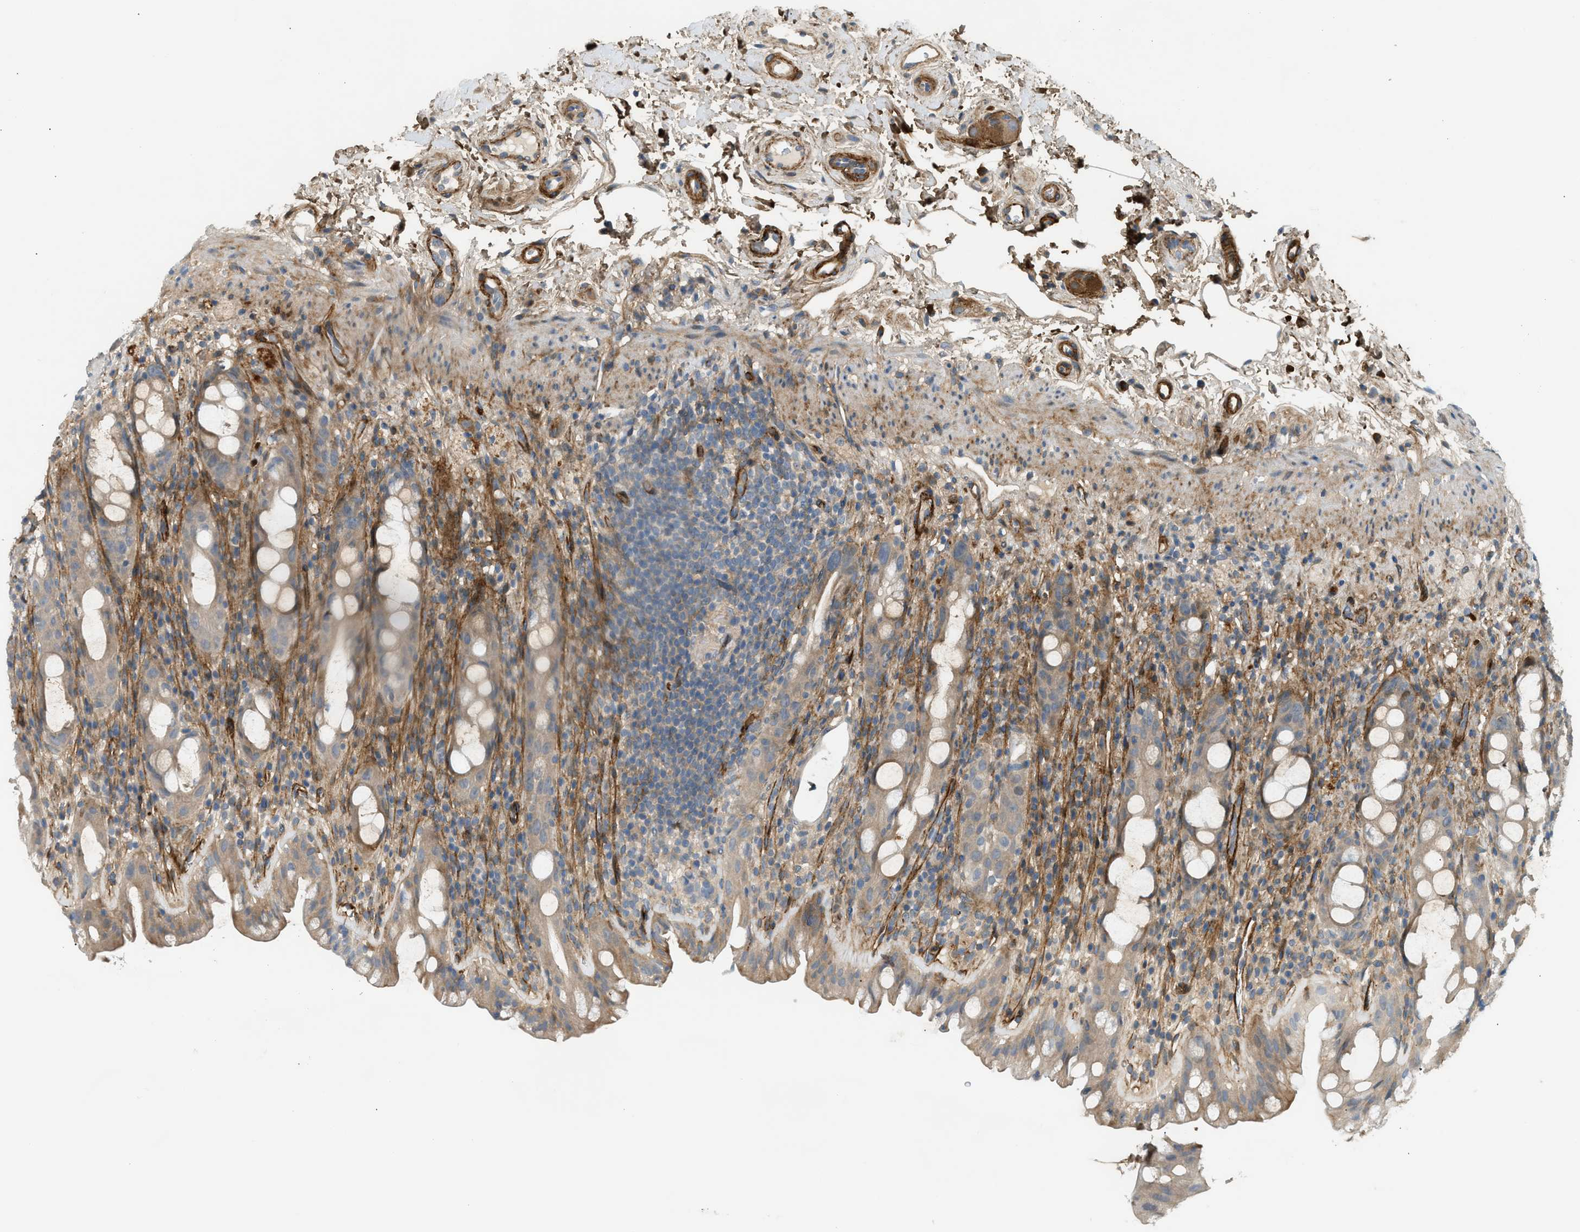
{"staining": {"intensity": "moderate", "quantity": ">75%", "location": "cytoplasmic/membranous"}, "tissue": "rectum", "cell_type": "Glandular cells", "image_type": "normal", "snomed": [{"axis": "morphology", "description": "Normal tissue, NOS"}, {"axis": "topography", "description": "Rectum"}], "caption": "Human rectum stained for a protein (brown) shows moderate cytoplasmic/membranous positive staining in approximately >75% of glandular cells.", "gene": "EDNRA", "patient": {"sex": "male", "age": 44}}